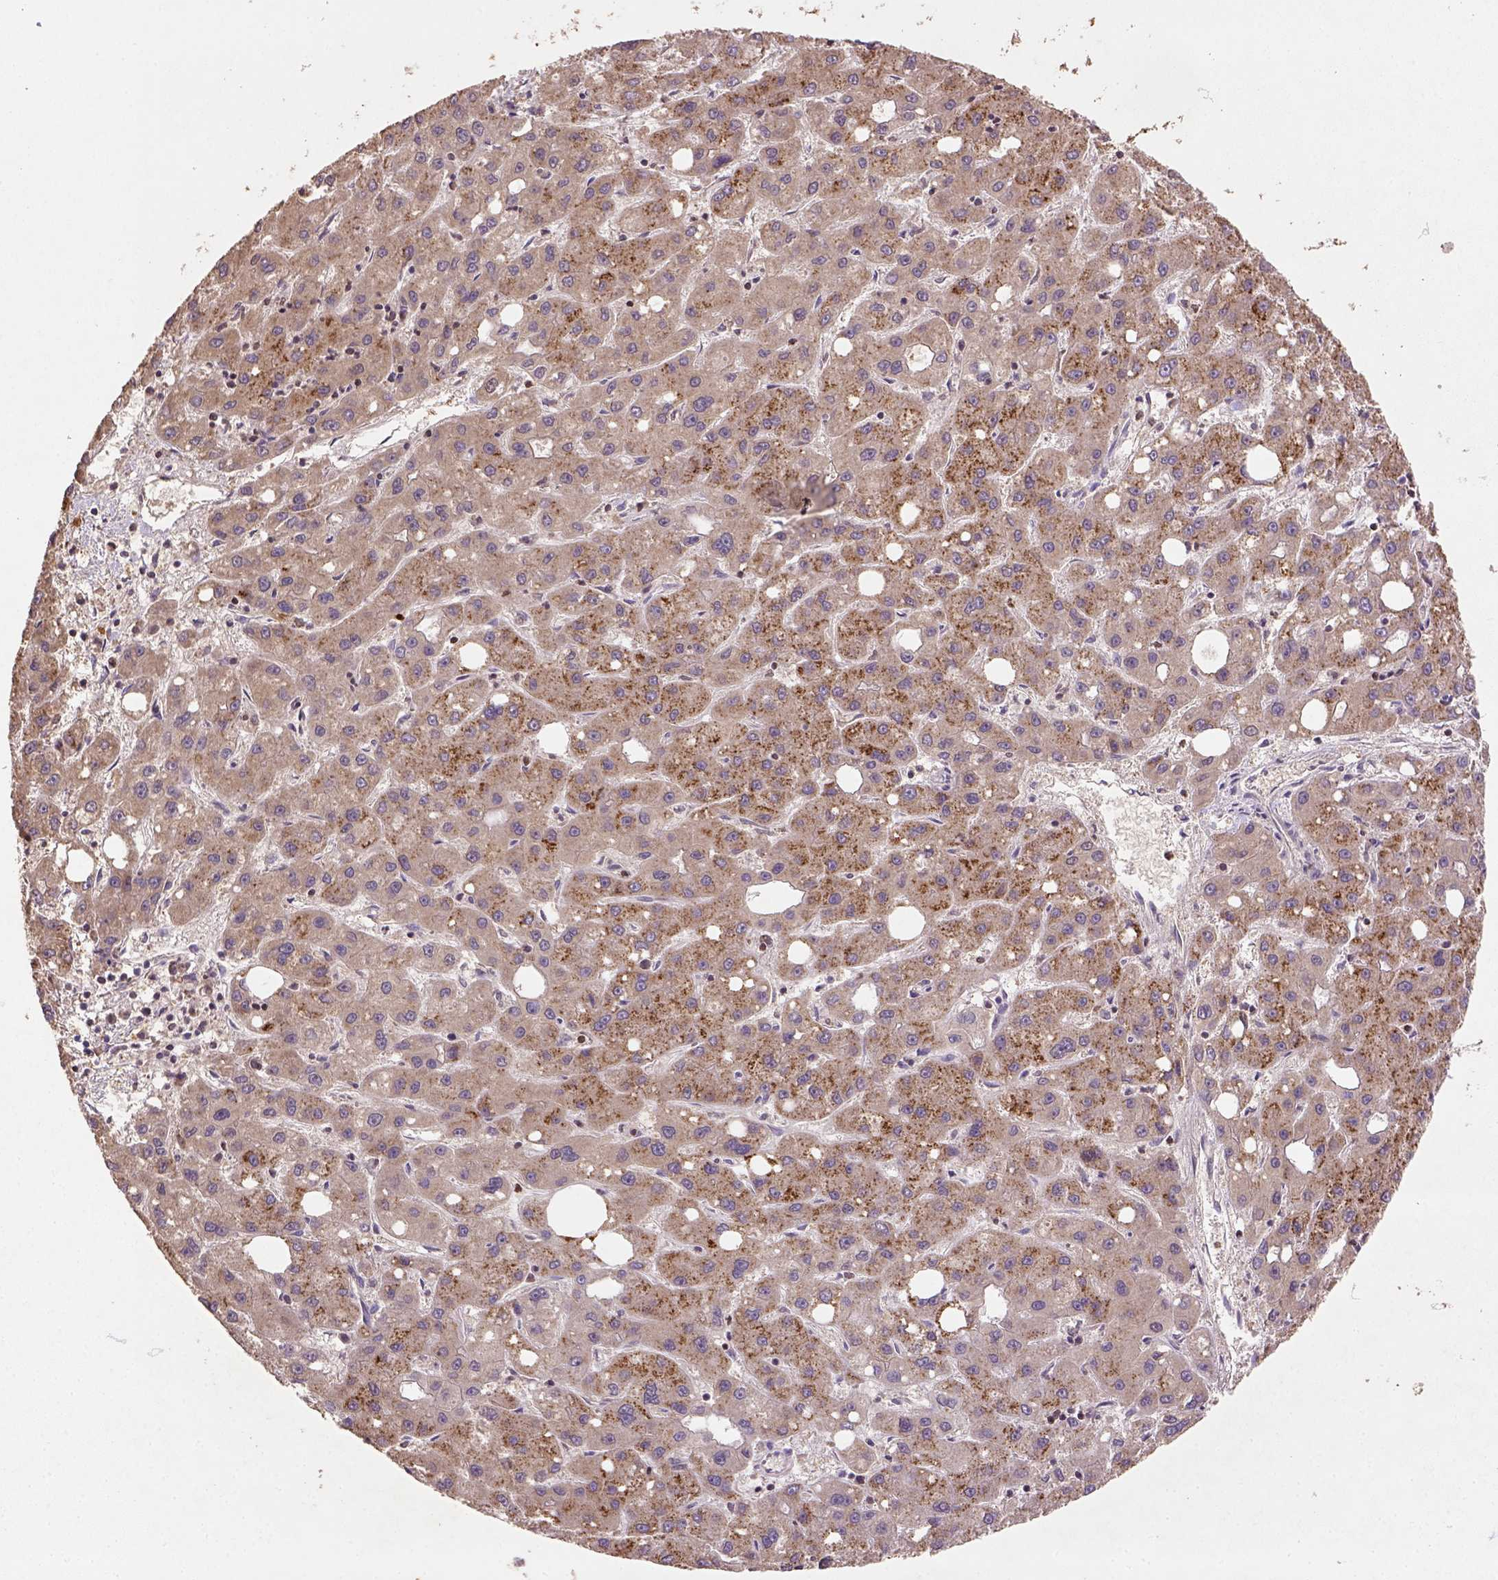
{"staining": {"intensity": "moderate", "quantity": ">75%", "location": "cytoplasmic/membranous"}, "tissue": "liver cancer", "cell_type": "Tumor cells", "image_type": "cancer", "snomed": [{"axis": "morphology", "description": "Carcinoma, Hepatocellular, NOS"}, {"axis": "topography", "description": "Liver"}], "caption": "Liver hepatocellular carcinoma stained with DAB immunohistochemistry (IHC) displays medium levels of moderate cytoplasmic/membranous expression in about >75% of tumor cells.", "gene": "NUDT3", "patient": {"sex": "male", "age": 73}}